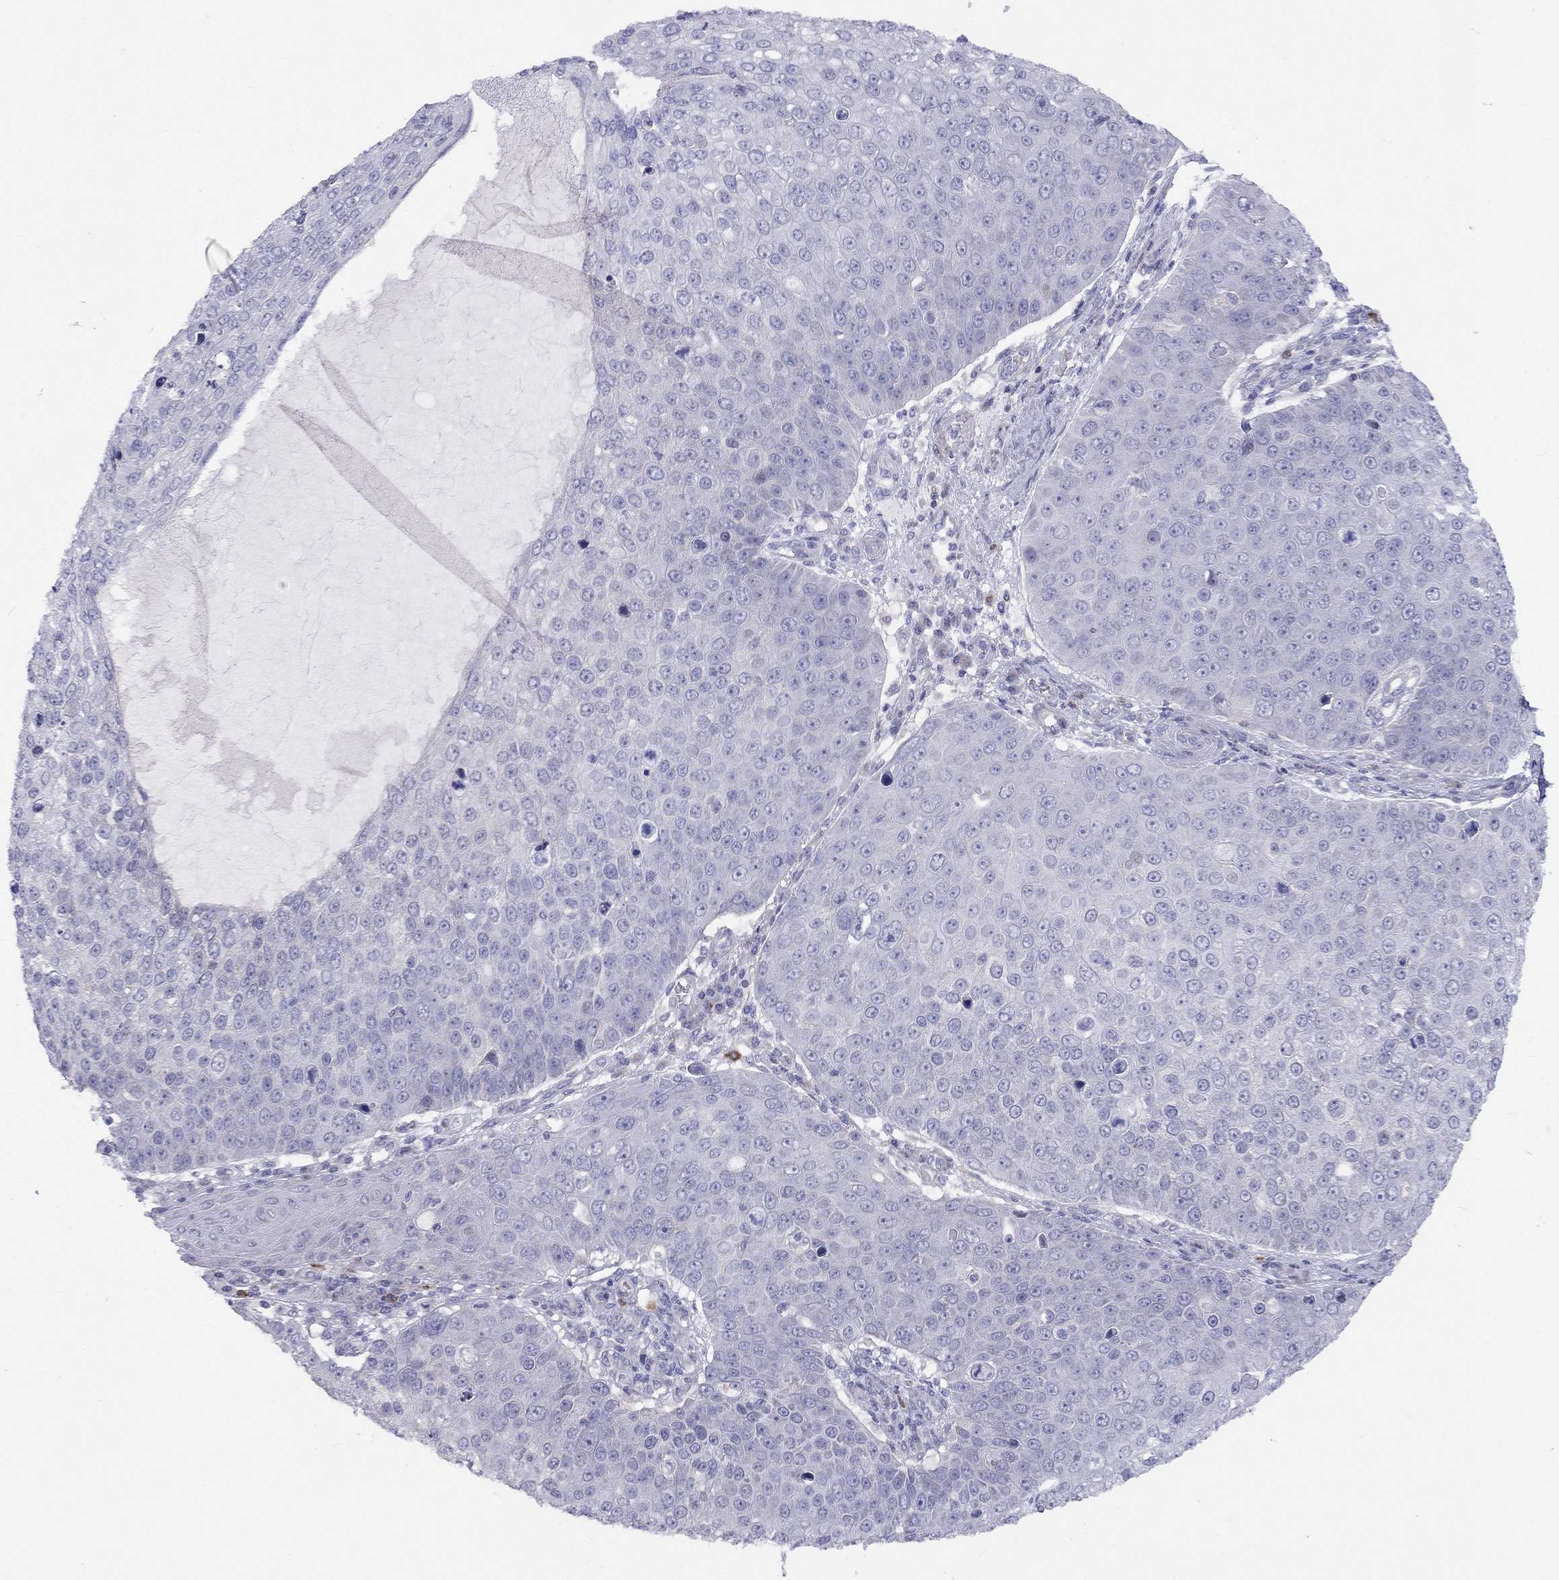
{"staining": {"intensity": "negative", "quantity": "none", "location": "none"}, "tissue": "skin cancer", "cell_type": "Tumor cells", "image_type": "cancer", "snomed": [{"axis": "morphology", "description": "Squamous cell carcinoma, NOS"}, {"axis": "topography", "description": "Skin"}], "caption": "This is a histopathology image of IHC staining of skin squamous cell carcinoma, which shows no positivity in tumor cells.", "gene": "SYTL2", "patient": {"sex": "male", "age": 71}}